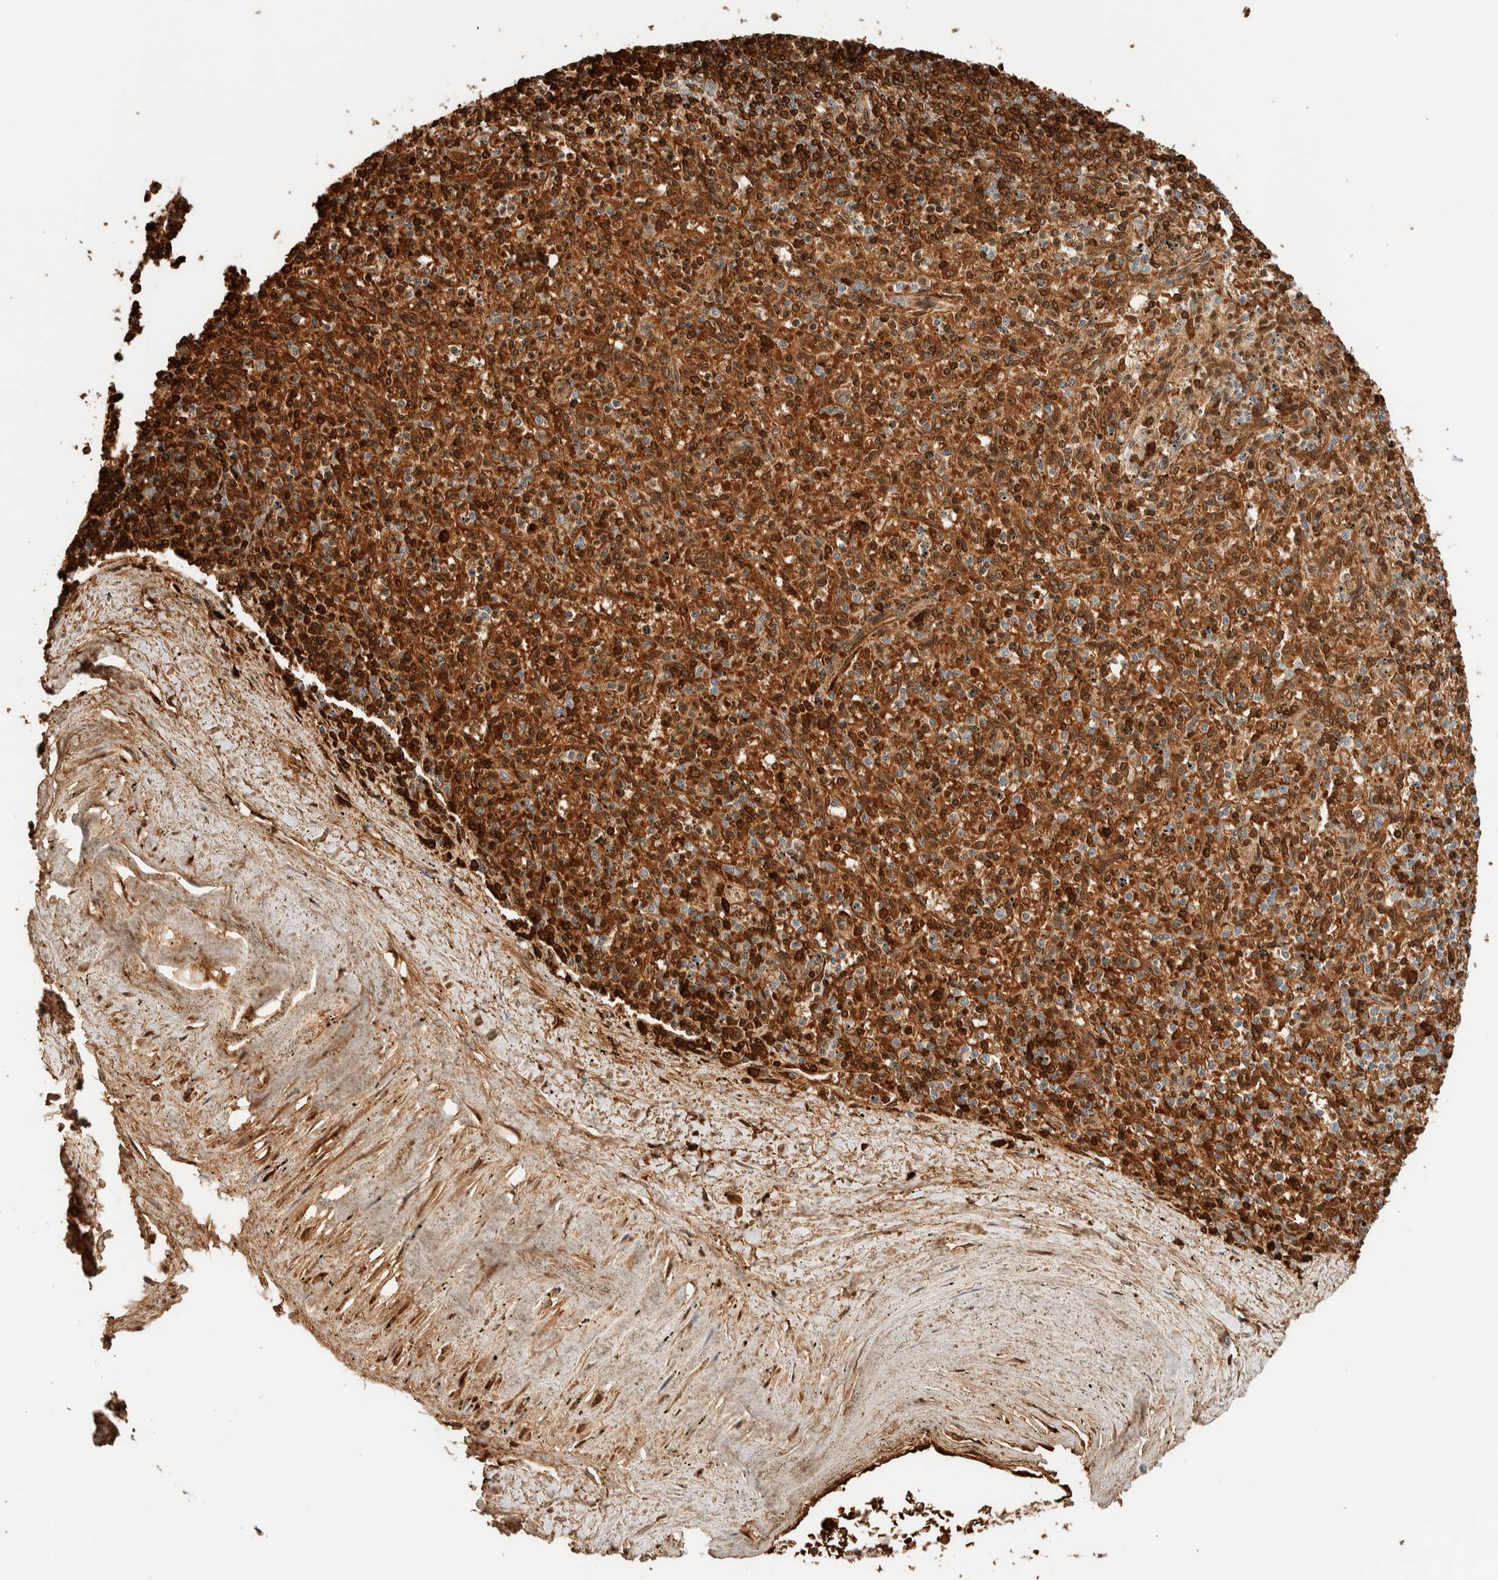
{"staining": {"intensity": "strong", "quantity": "25%-75%", "location": "cytoplasmic/membranous"}, "tissue": "spleen", "cell_type": "Cells in red pulp", "image_type": "normal", "snomed": [{"axis": "morphology", "description": "Normal tissue, NOS"}, {"axis": "topography", "description": "Spleen"}], "caption": "An immunohistochemistry (IHC) histopathology image of unremarkable tissue is shown. Protein staining in brown labels strong cytoplasmic/membranous positivity in spleen within cells in red pulp.", "gene": "TSTD2", "patient": {"sex": "male", "age": 72}}